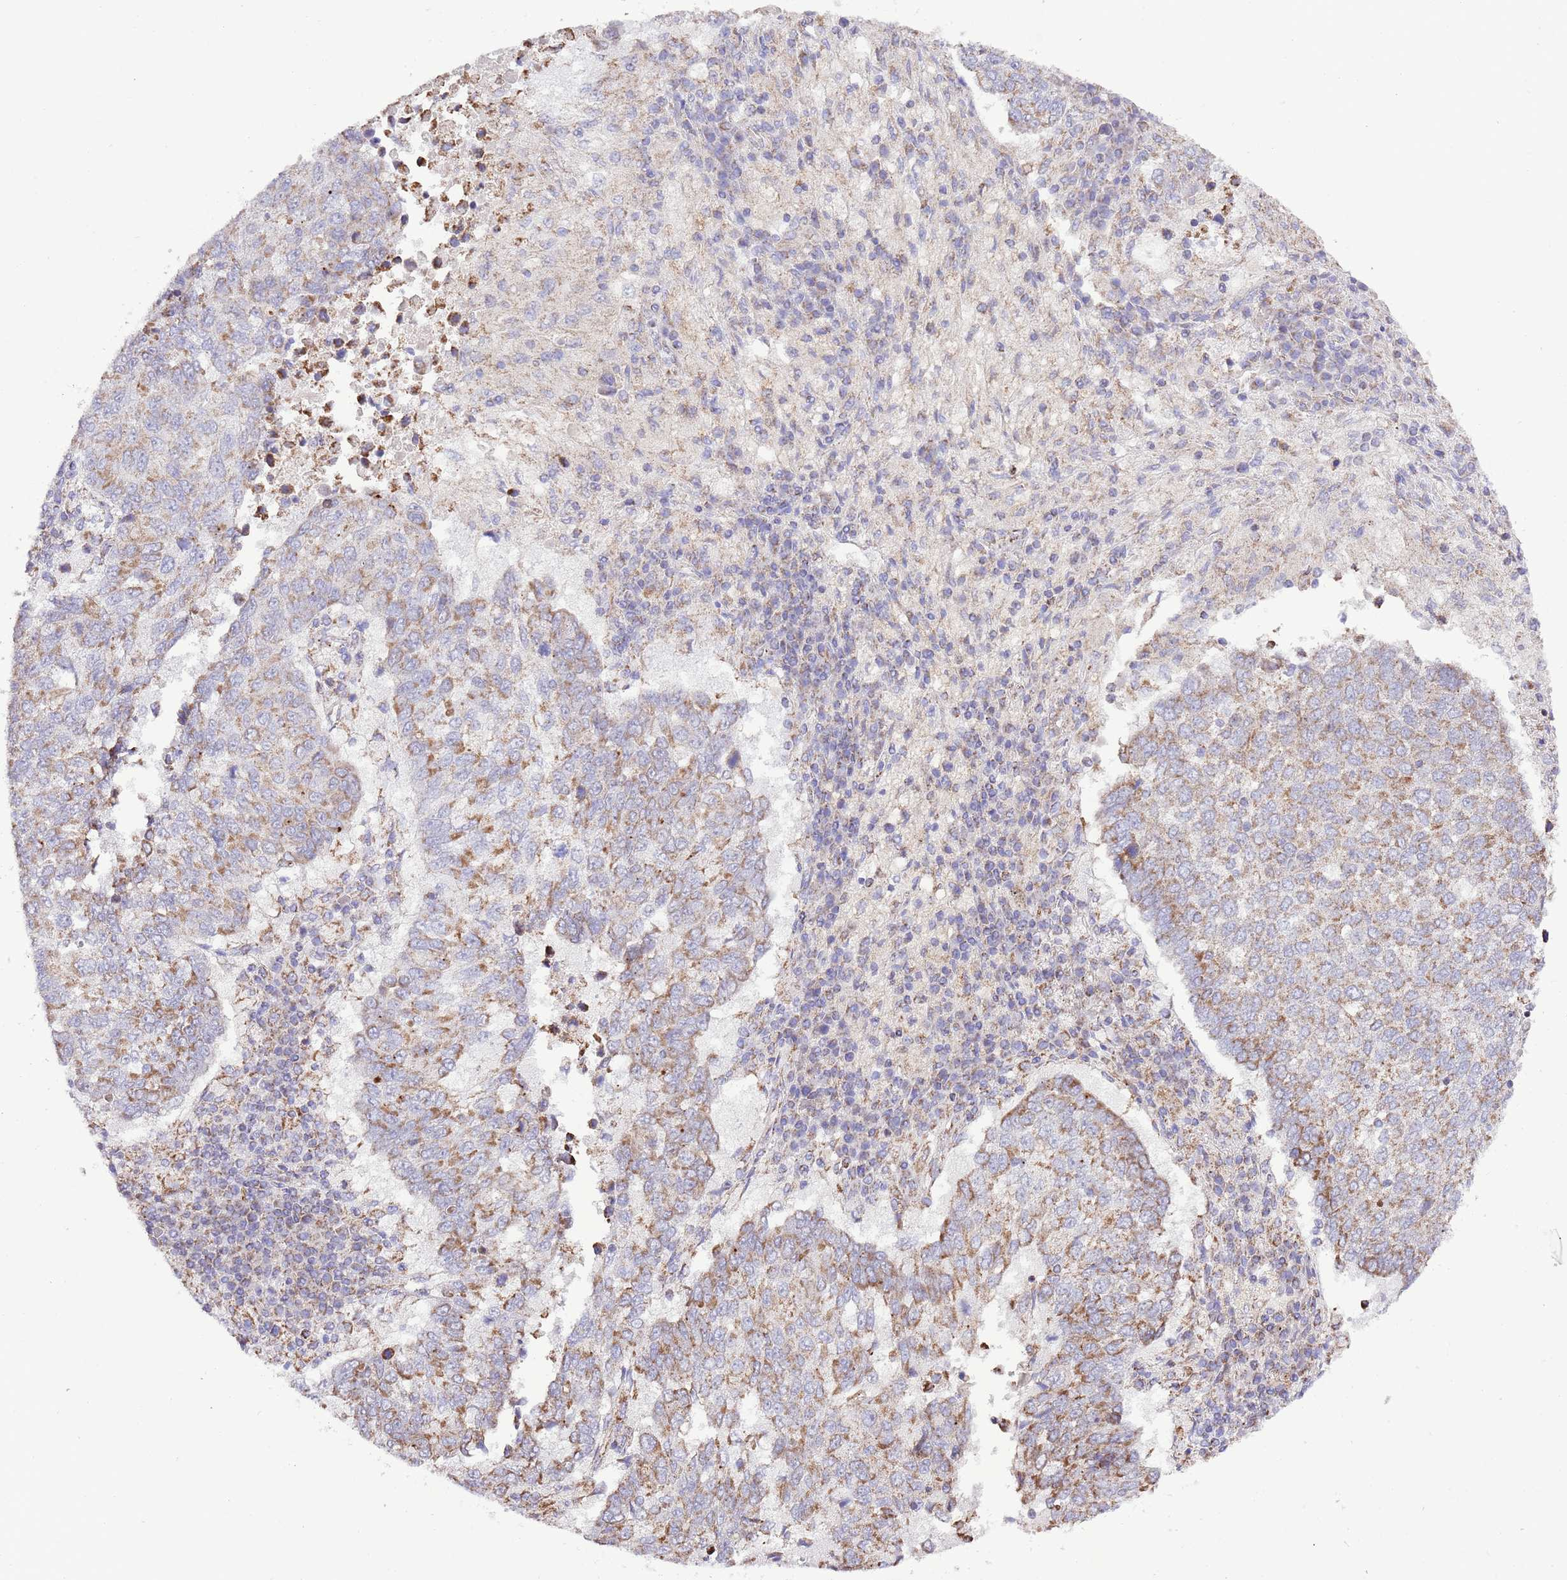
{"staining": {"intensity": "moderate", "quantity": ">75%", "location": "cytoplasmic/membranous"}, "tissue": "lung cancer", "cell_type": "Tumor cells", "image_type": "cancer", "snomed": [{"axis": "morphology", "description": "Squamous cell carcinoma, NOS"}, {"axis": "topography", "description": "Lung"}], "caption": "Human lung cancer stained with a protein marker exhibits moderate staining in tumor cells.", "gene": "TEKTIP1", "patient": {"sex": "male", "age": 73}}